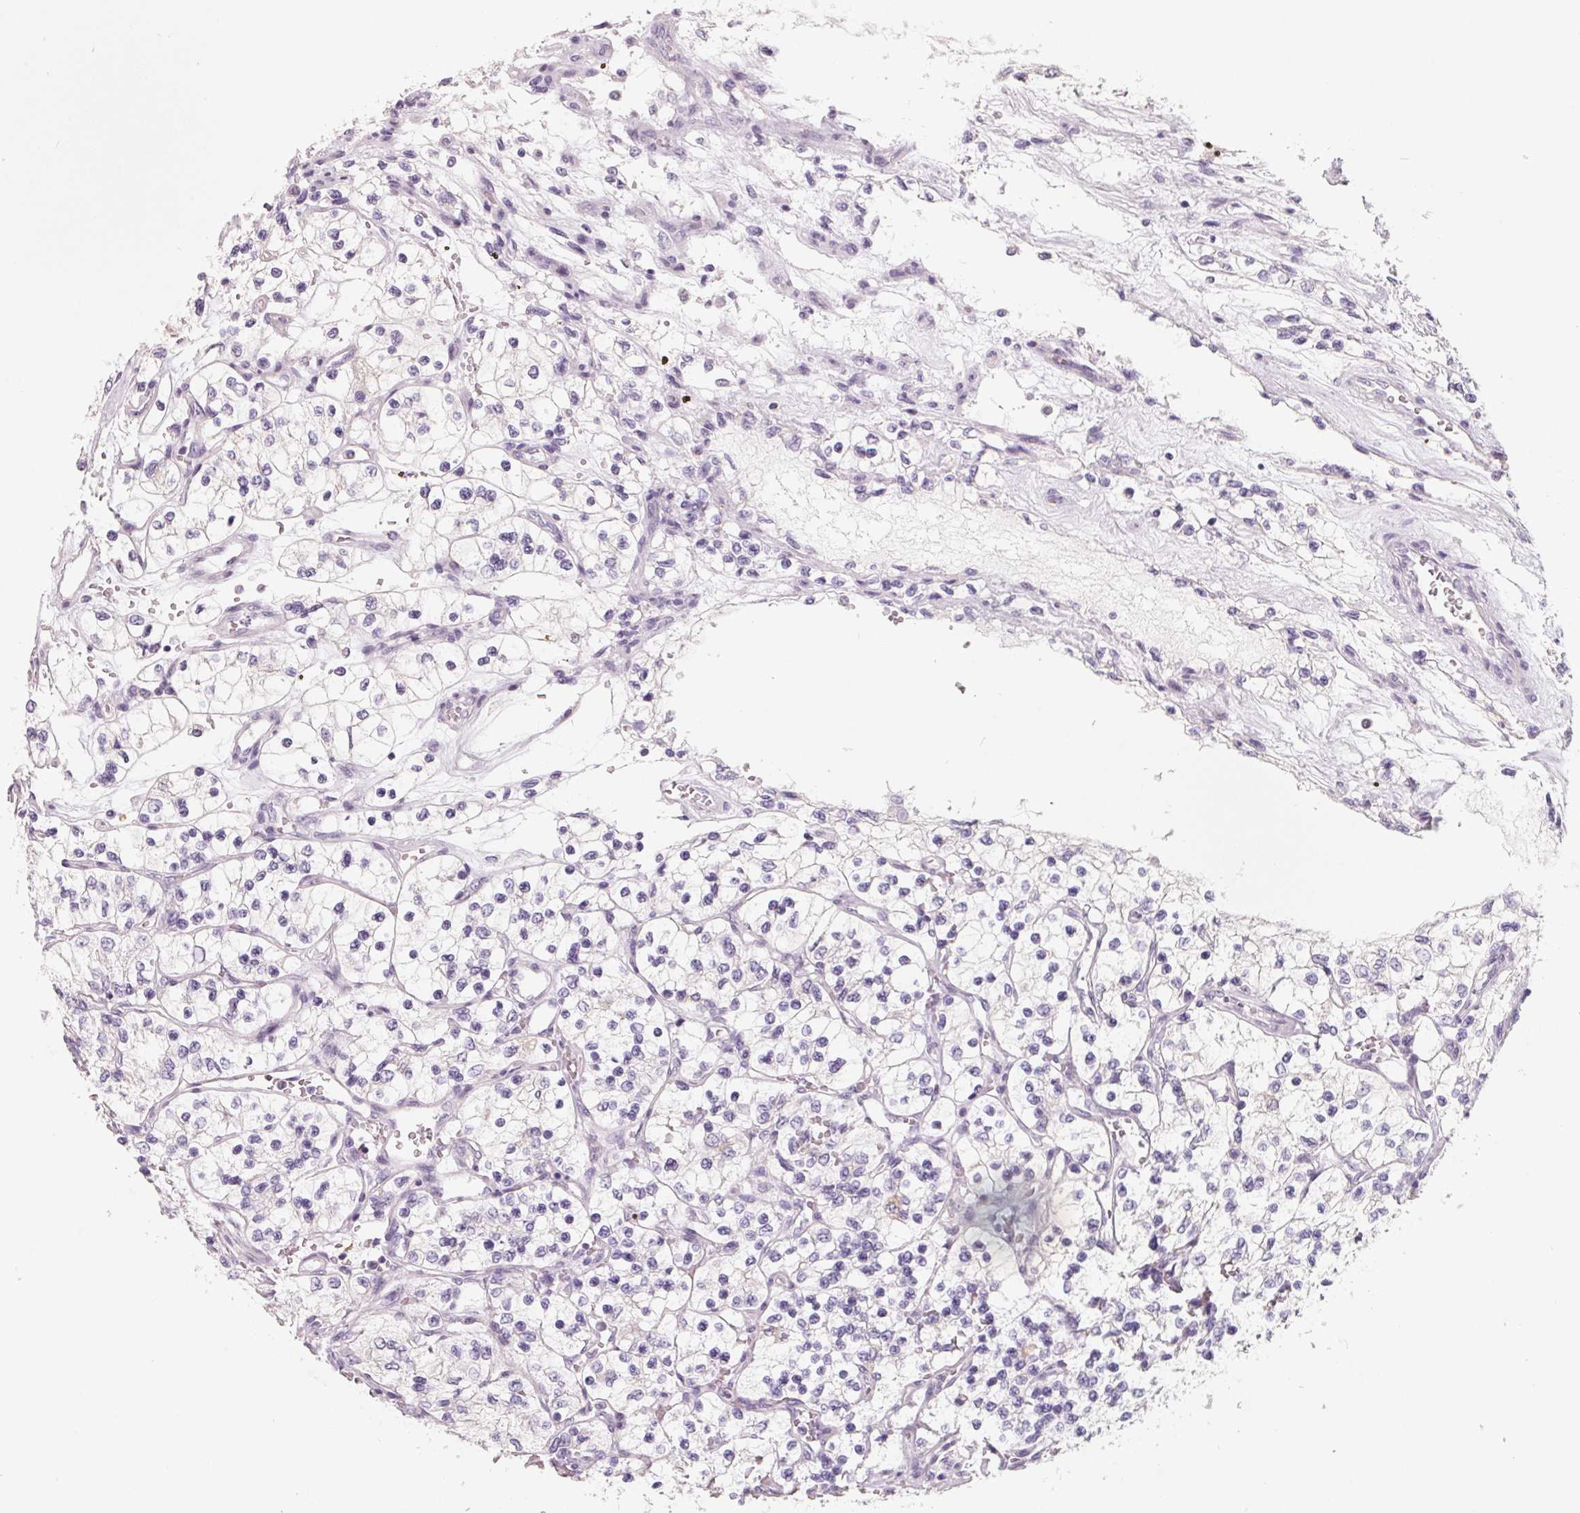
{"staining": {"intensity": "negative", "quantity": "none", "location": "none"}, "tissue": "renal cancer", "cell_type": "Tumor cells", "image_type": "cancer", "snomed": [{"axis": "morphology", "description": "Adenocarcinoma, NOS"}, {"axis": "topography", "description": "Kidney"}], "caption": "Immunohistochemistry (IHC) of human renal cancer (adenocarcinoma) reveals no expression in tumor cells. (Brightfield microscopy of DAB immunohistochemistry at high magnification).", "gene": "FTCD", "patient": {"sex": "female", "age": 69}}